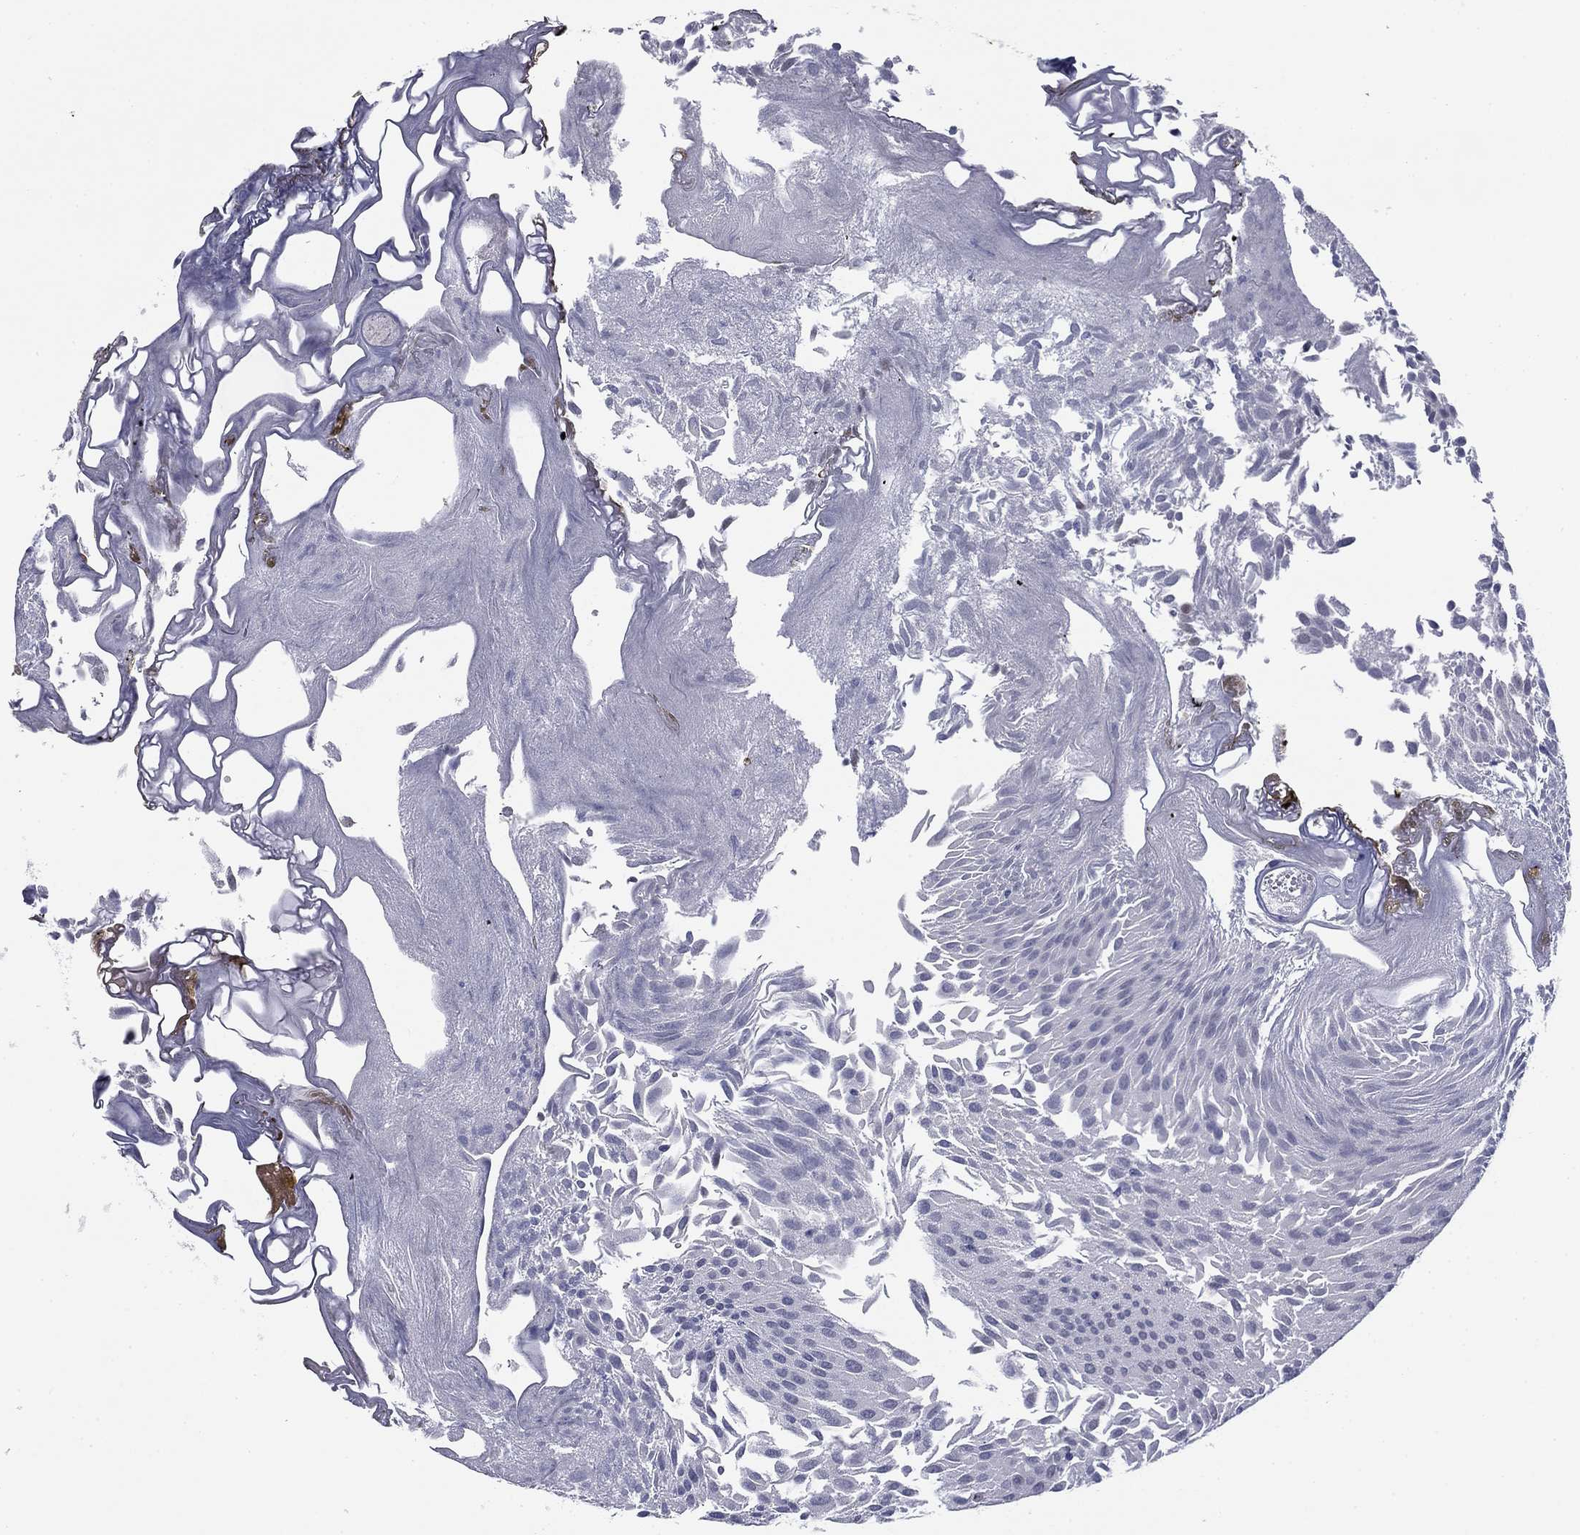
{"staining": {"intensity": "negative", "quantity": "none", "location": "none"}, "tissue": "urothelial cancer", "cell_type": "Tumor cells", "image_type": "cancer", "snomed": [{"axis": "morphology", "description": "Urothelial carcinoma, Low grade"}, {"axis": "topography", "description": "Urinary bladder"}], "caption": "A histopathology image of urothelial carcinoma (low-grade) stained for a protein demonstrates no brown staining in tumor cells.", "gene": "TIGD4", "patient": {"sex": "male", "age": 52}}